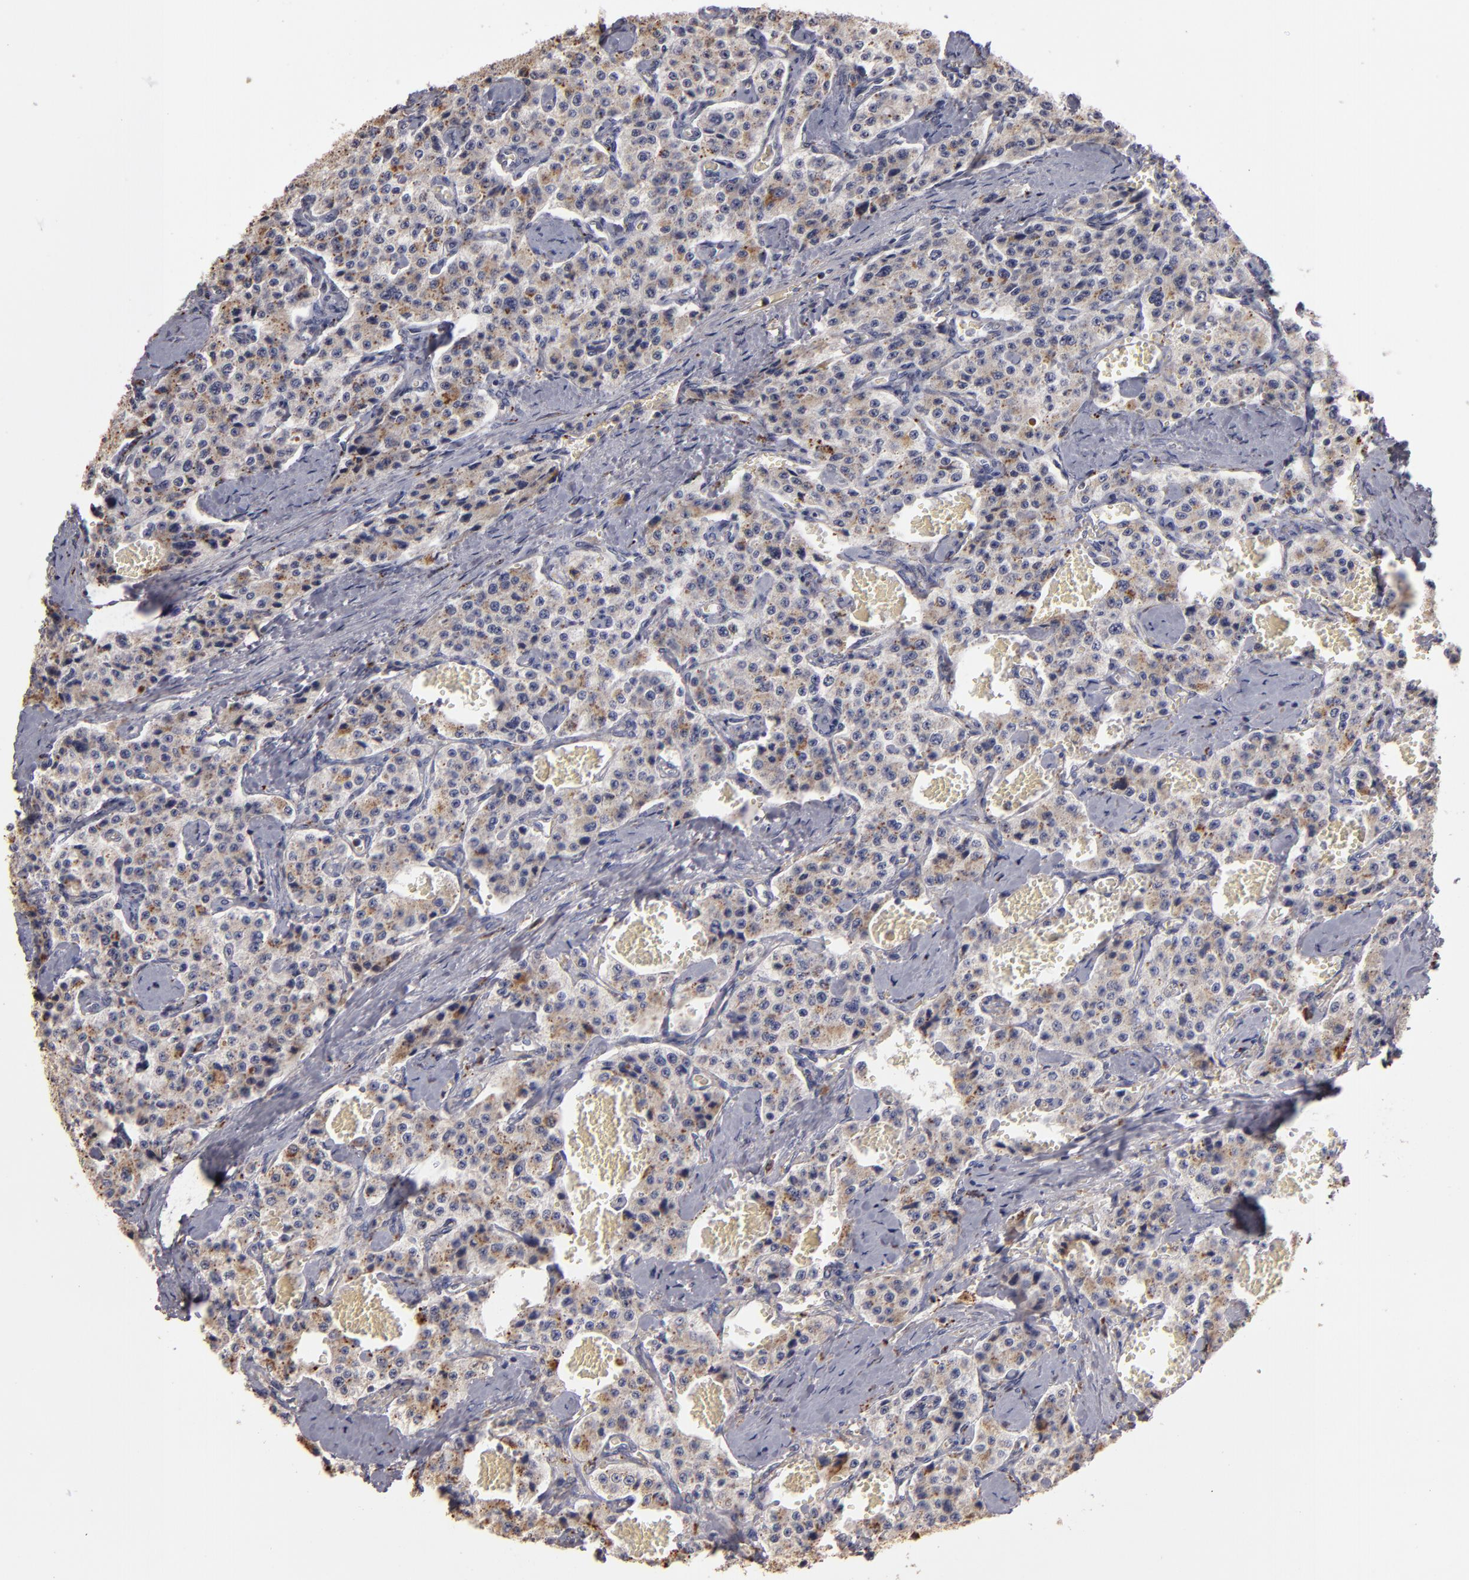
{"staining": {"intensity": "weak", "quantity": ">75%", "location": "cytoplasmic/membranous"}, "tissue": "carcinoid", "cell_type": "Tumor cells", "image_type": "cancer", "snomed": [{"axis": "morphology", "description": "Carcinoid, malignant, NOS"}, {"axis": "topography", "description": "Small intestine"}], "caption": "A high-resolution photomicrograph shows immunohistochemistry staining of carcinoid, which displays weak cytoplasmic/membranous positivity in approximately >75% of tumor cells. (IHC, brightfield microscopy, high magnification).", "gene": "TRAF1", "patient": {"sex": "male", "age": 52}}